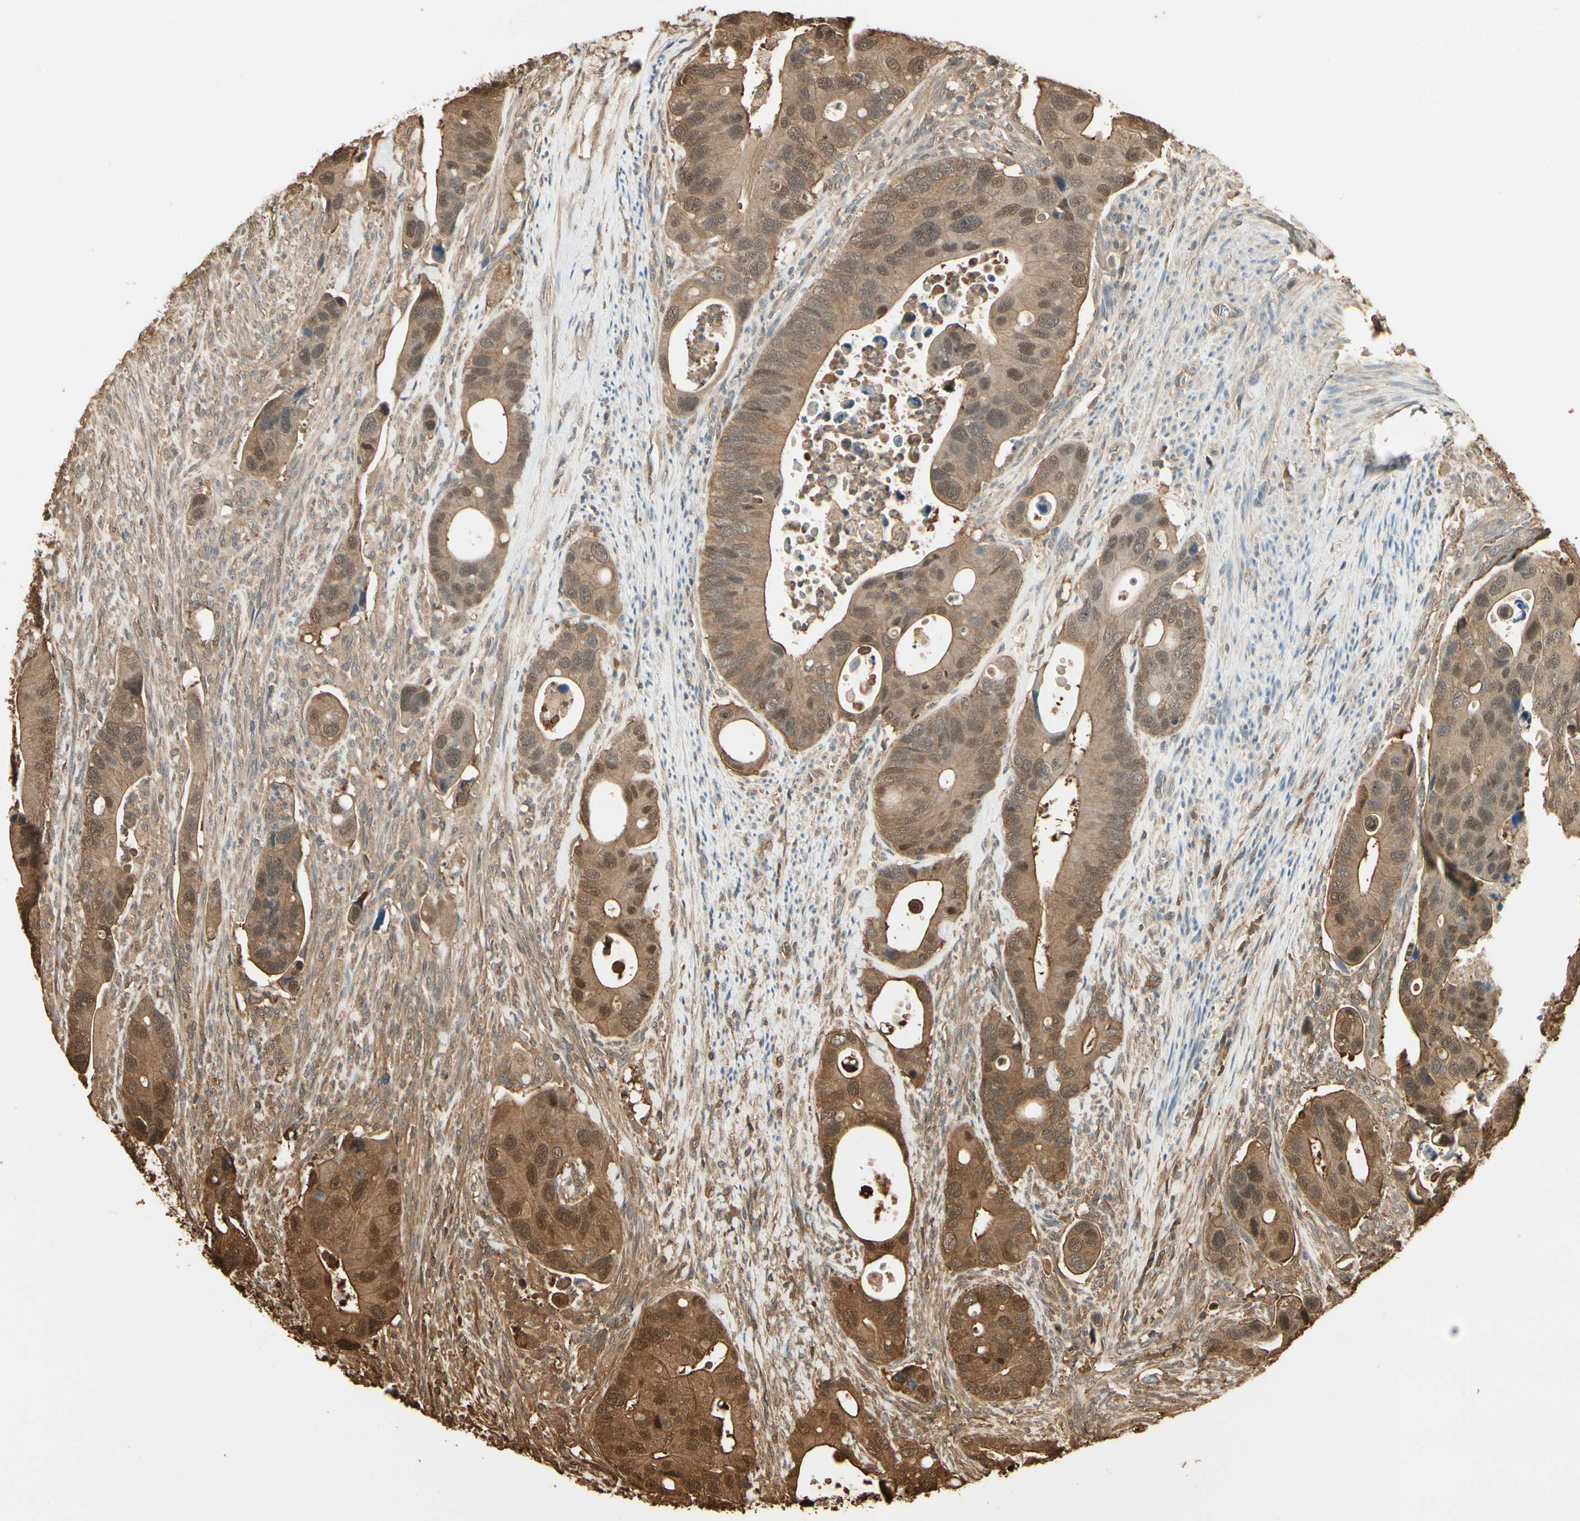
{"staining": {"intensity": "strong", "quantity": ">75%", "location": "cytoplasmic/membranous,nuclear"}, "tissue": "colorectal cancer", "cell_type": "Tumor cells", "image_type": "cancer", "snomed": [{"axis": "morphology", "description": "Adenocarcinoma, NOS"}, {"axis": "topography", "description": "Rectum"}], "caption": "Colorectal cancer tissue reveals strong cytoplasmic/membranous and nuclear staining in about >75% of tumor cells, visualized by immunohistochemistry. The protein is shown in brown color, while the nuclei are stained blue.", "gene": "YWHAE", "patient": {"sex": "female", "age": 57}}